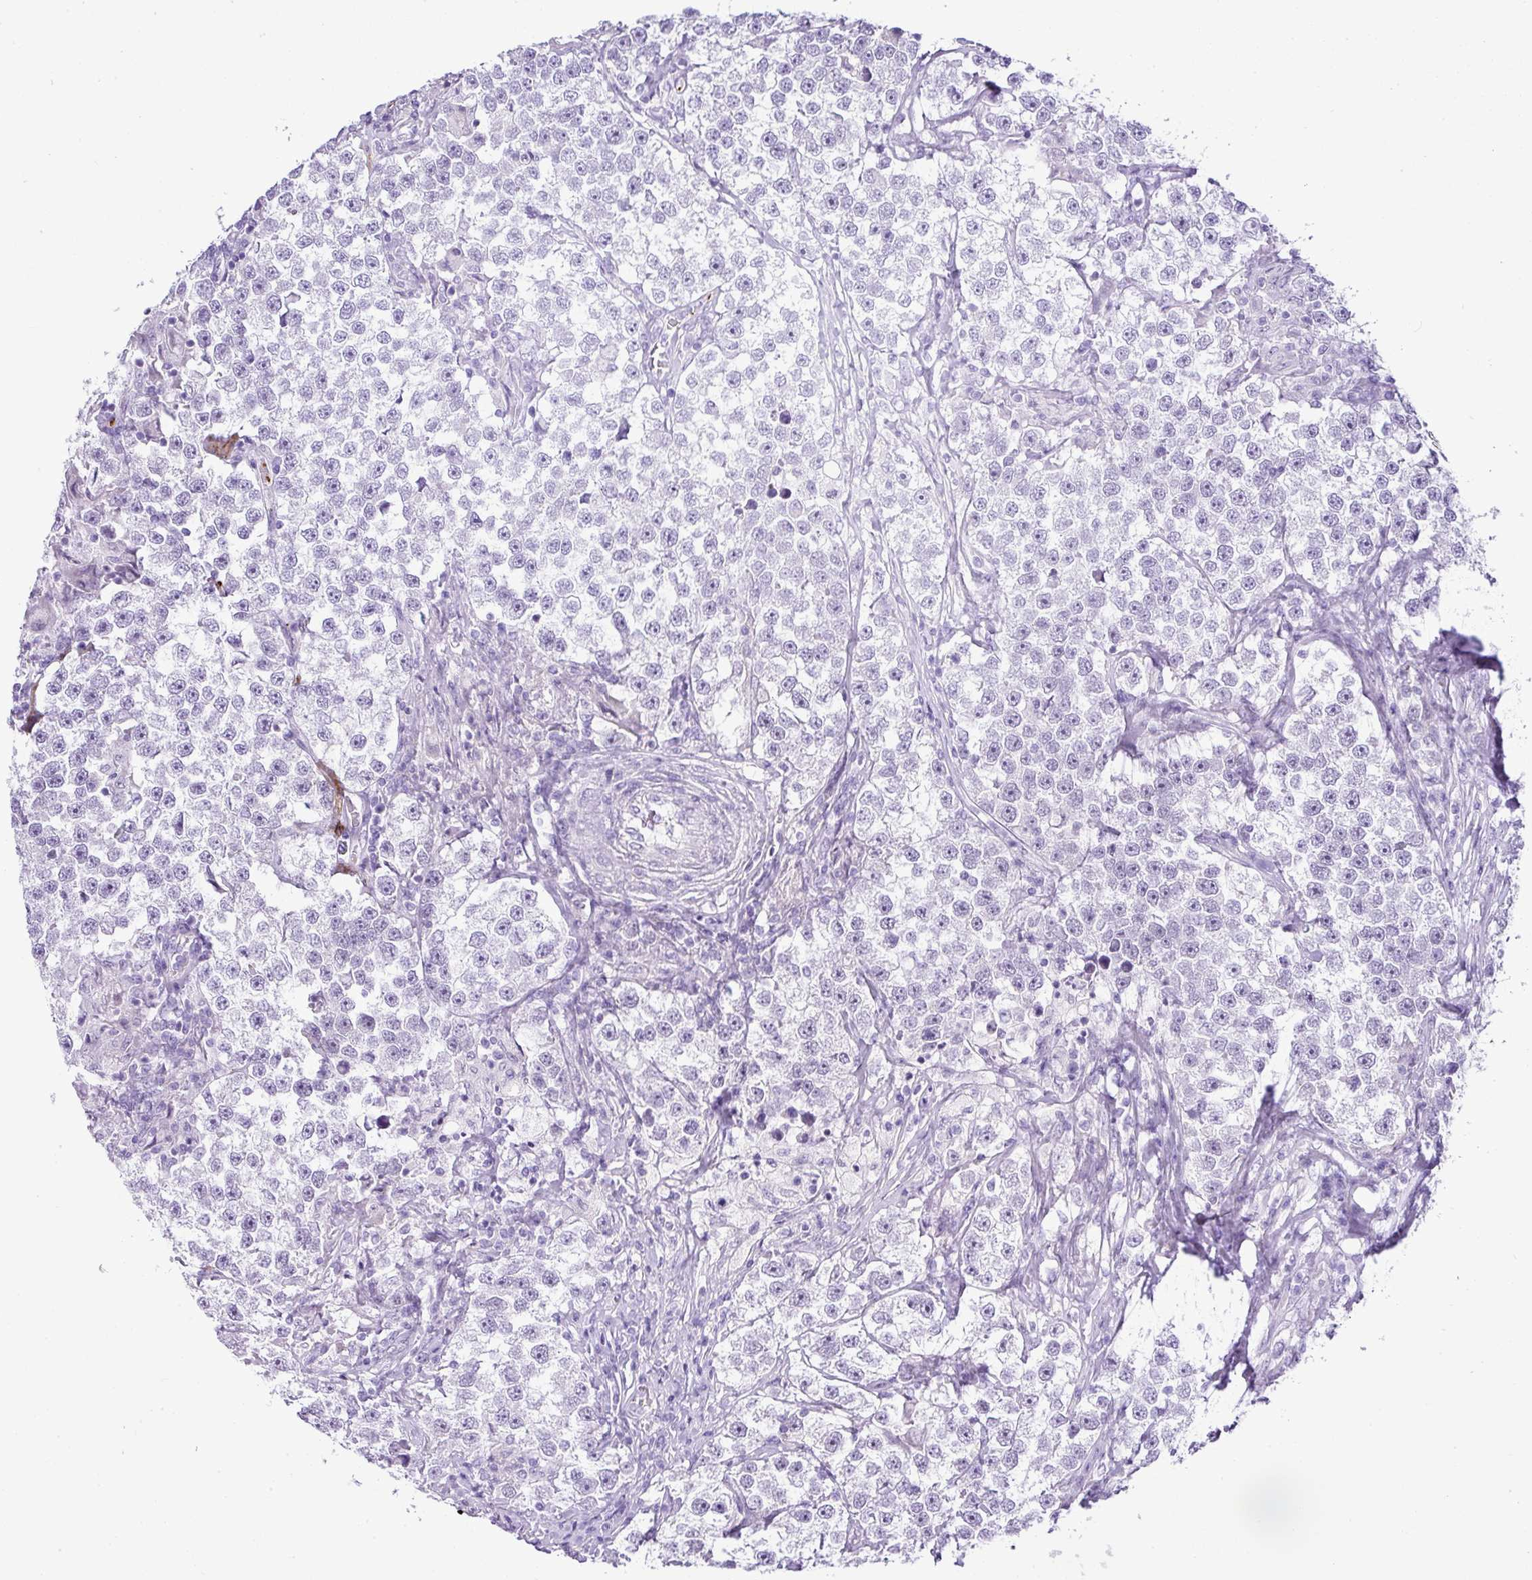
{"staining": {"intensity": "negative", "quantity": "none", "location": "none"}, "tissue": "testis cancer", "cell_type": "Tumor cells", "image_type": "cancer", "snomed": [{"axis": "morphology", "description": "Seminoma, NOS"}, {"axis": "topography", "description": "Testis"}], "caption": "Testis cancer (seminoma) was stained to show a protein in brown. There is no significant positivity in tumor cells.", "gene": "CMTM5", "patient": {"sex": "male", "age": 46}}